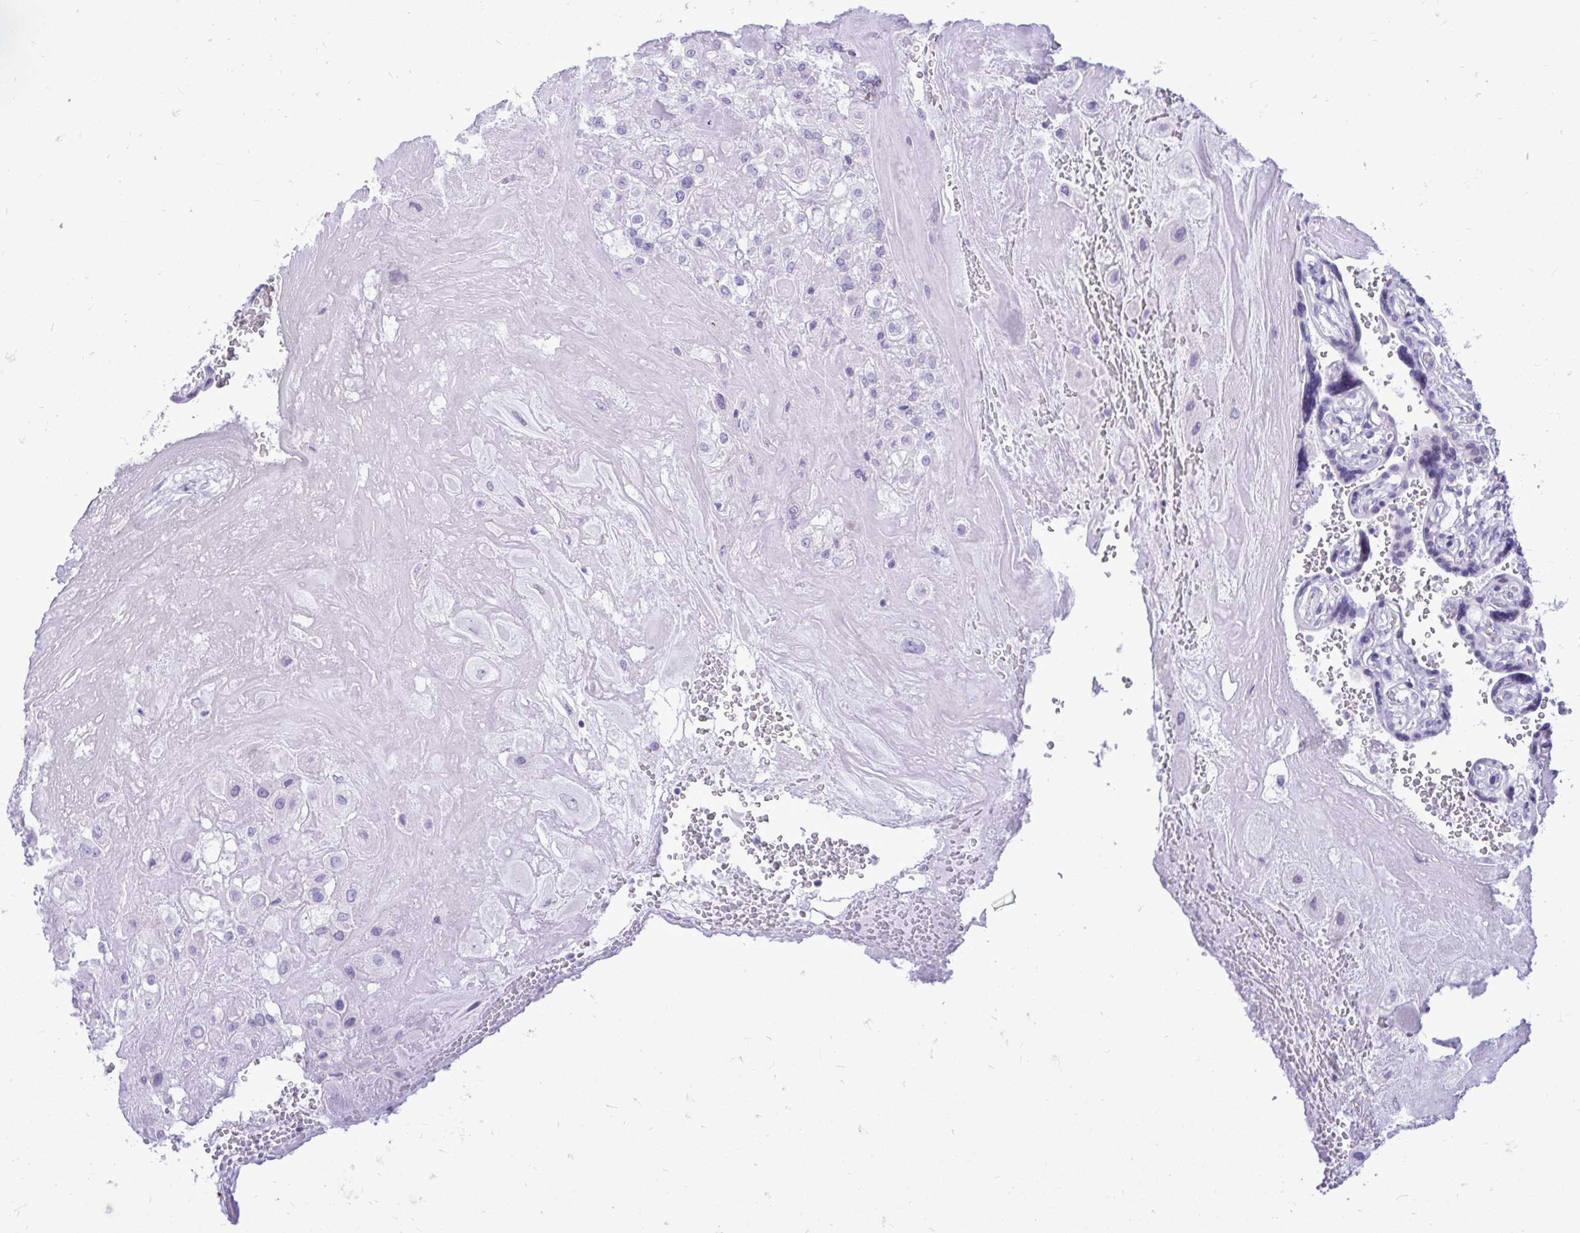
{"staining": {"intensity": "negative", "quantity": "none", "location": "none"}, "tissue": "placenta", "cell_type": "Decidual cells", "image_type": "normal", "snomed": [{"axis": "morphology", "description": "Normal tissue, NOS"}, {"axis": "topography", "description": "Placenta"}], "caption": "Immunohistochemical staining of benign human placenta shows no significant positivity in decidual cells.", "gene": "GABRA1", "patient": {"sex": "female", "age": 32}}